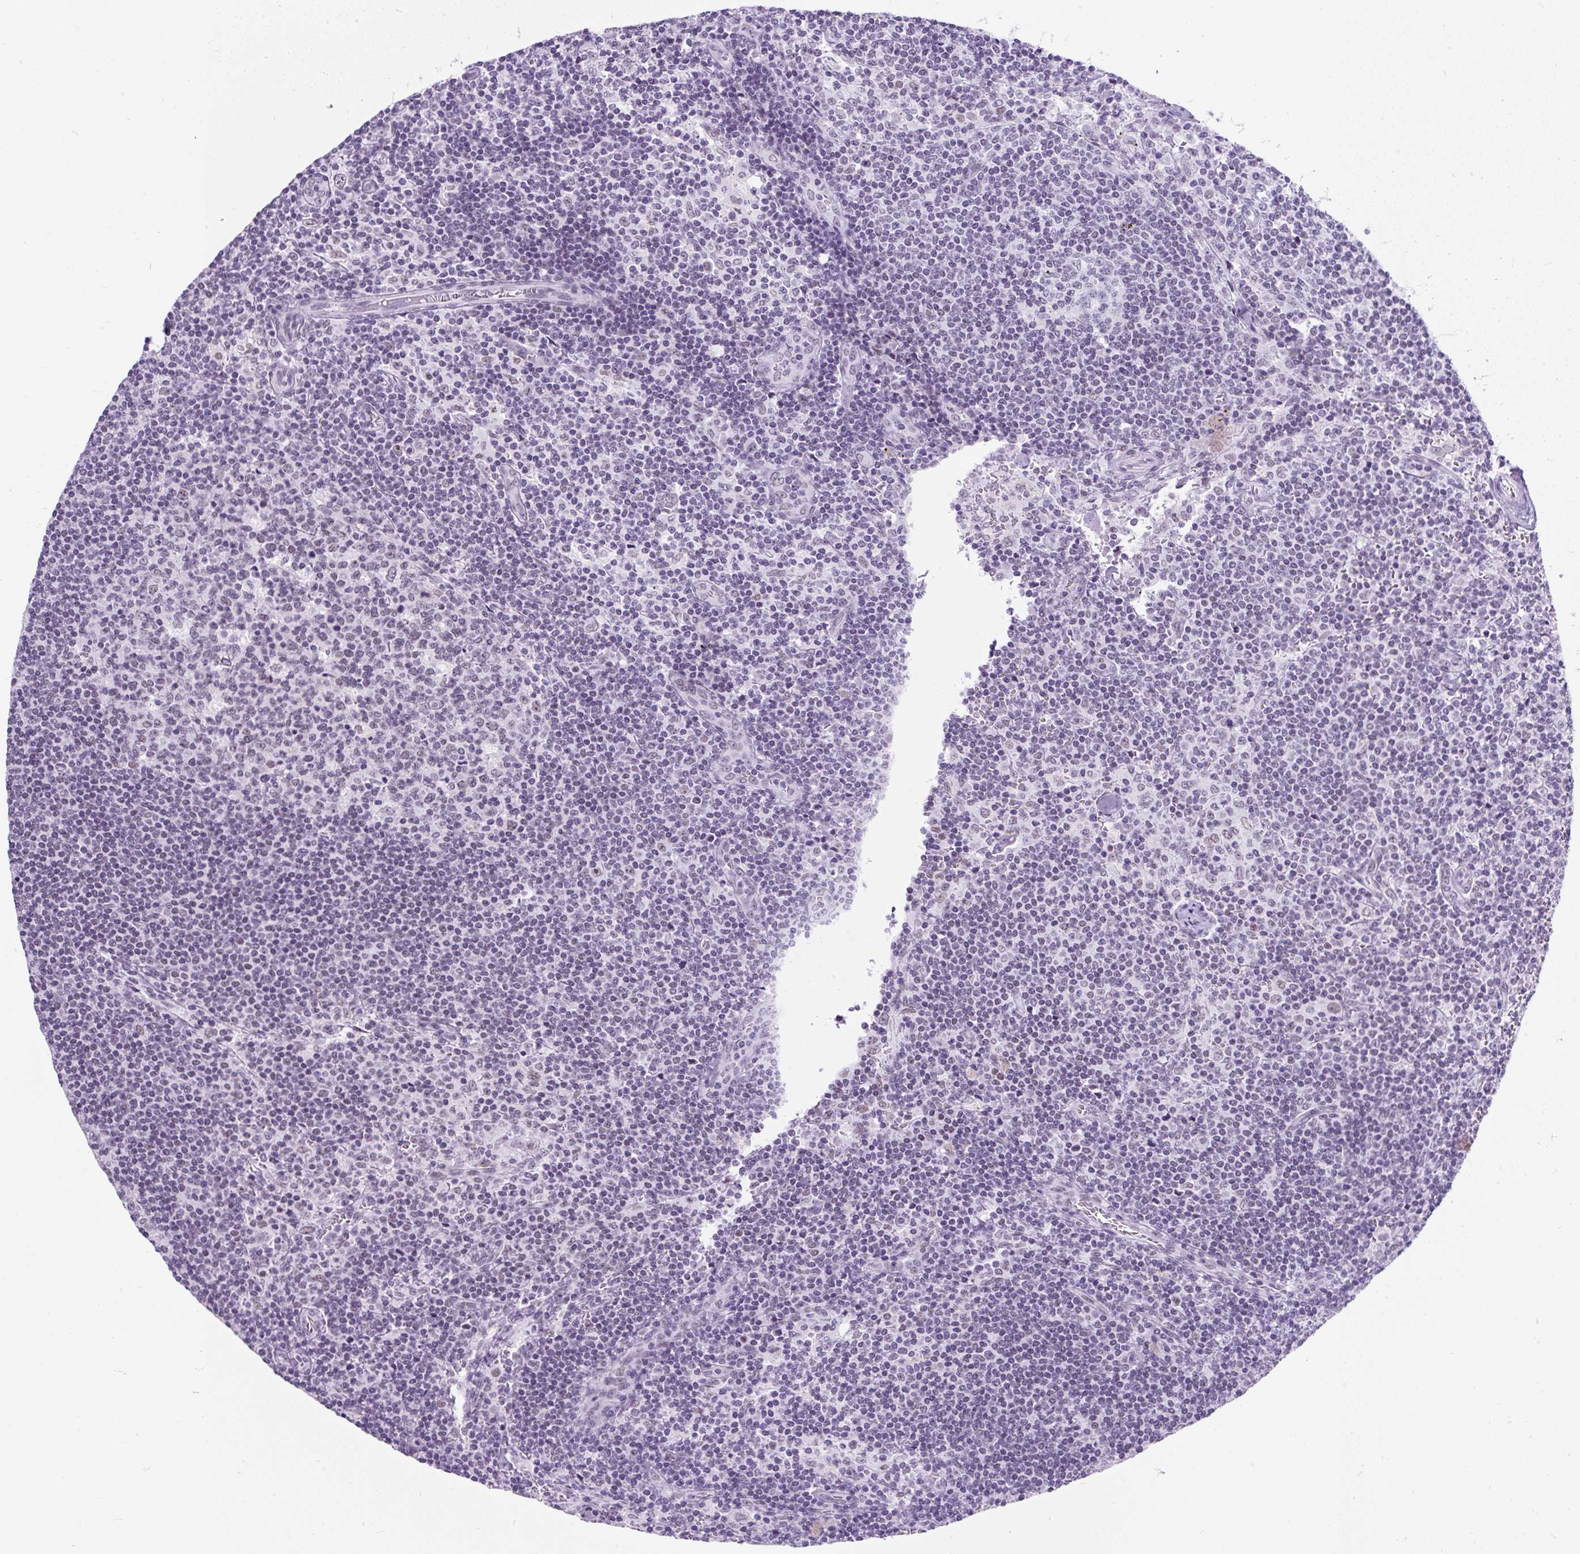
{"staining": {"intensity": "negative", "quantity": "none", "location": "none"}, "tissue": "lymph node", "cell_type": "Germinal center cells", "image_type": "normal", "snomed": [{"axis": "morphology", "description": "Normal tissue, NOS"}, {"axis": "topography", "description": "Lymph node"}], "caption": "Immunohistochemical staining of unremarkable lymph node demonstrates no significant staining in germinal center cells.", "gene": "PLCXD2", "patient": {"sex": "female", "age": 45}}